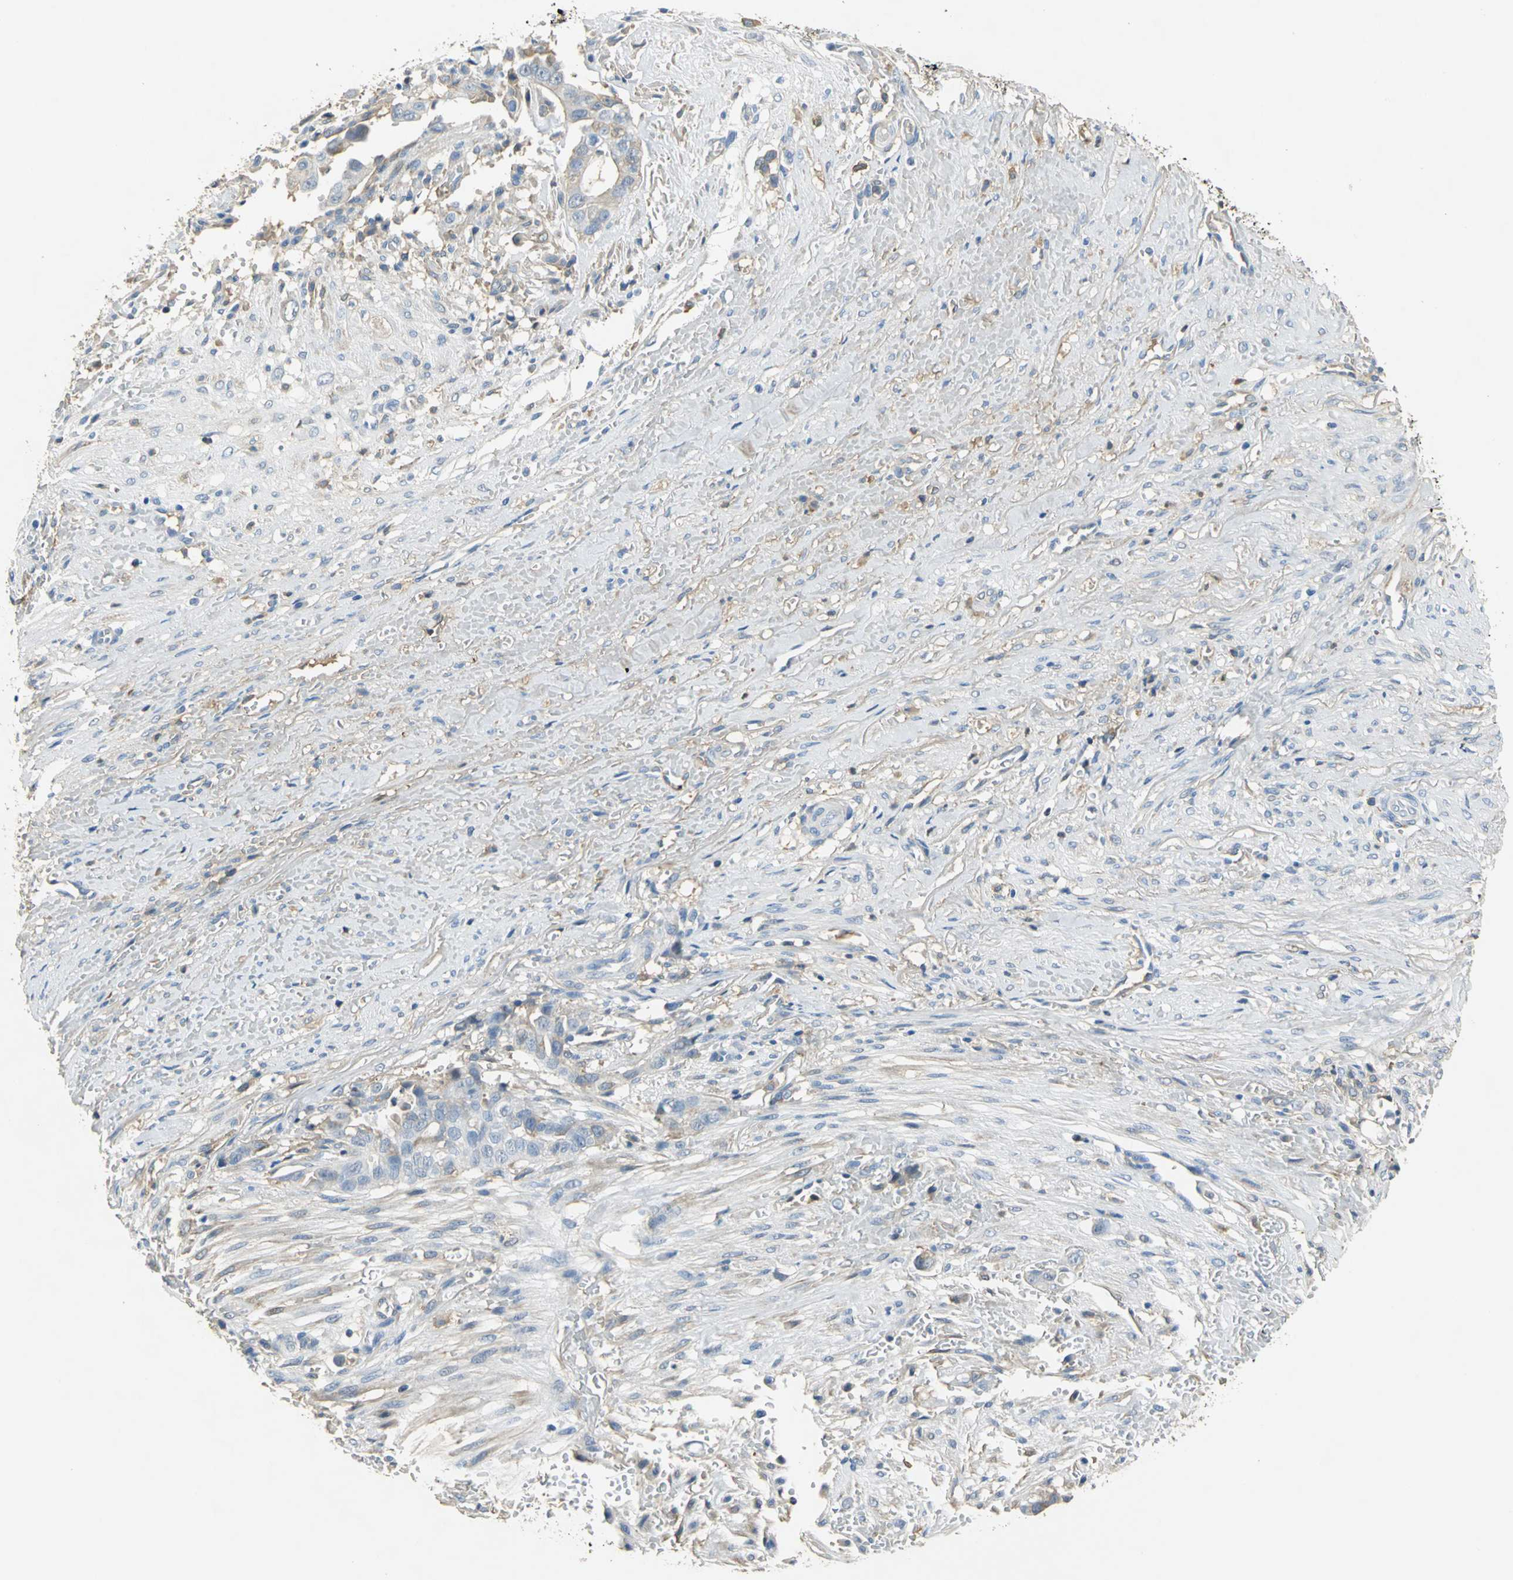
{"staining": {"intensity": "moderate", "quantity": "25%-75%", "location": "cytoplasmic/membranous"}, "tissue": "liver cancer", "cell_type": "Tumor cells", "image_type": "cancer", "snomed": [{"axis": "morphology", "description": "Cholangiocarcinoma"}, {"axis": "topography", "description": "Liver"}], "caption": "Protein staining by IHC shows moderate cytoplasmic/membranous expression in approximately 25%-75% of tumor cells in liver cholangiocarcinoma.", "gene": "GYG2", "patient": {"sex": "female", "age": 70}}